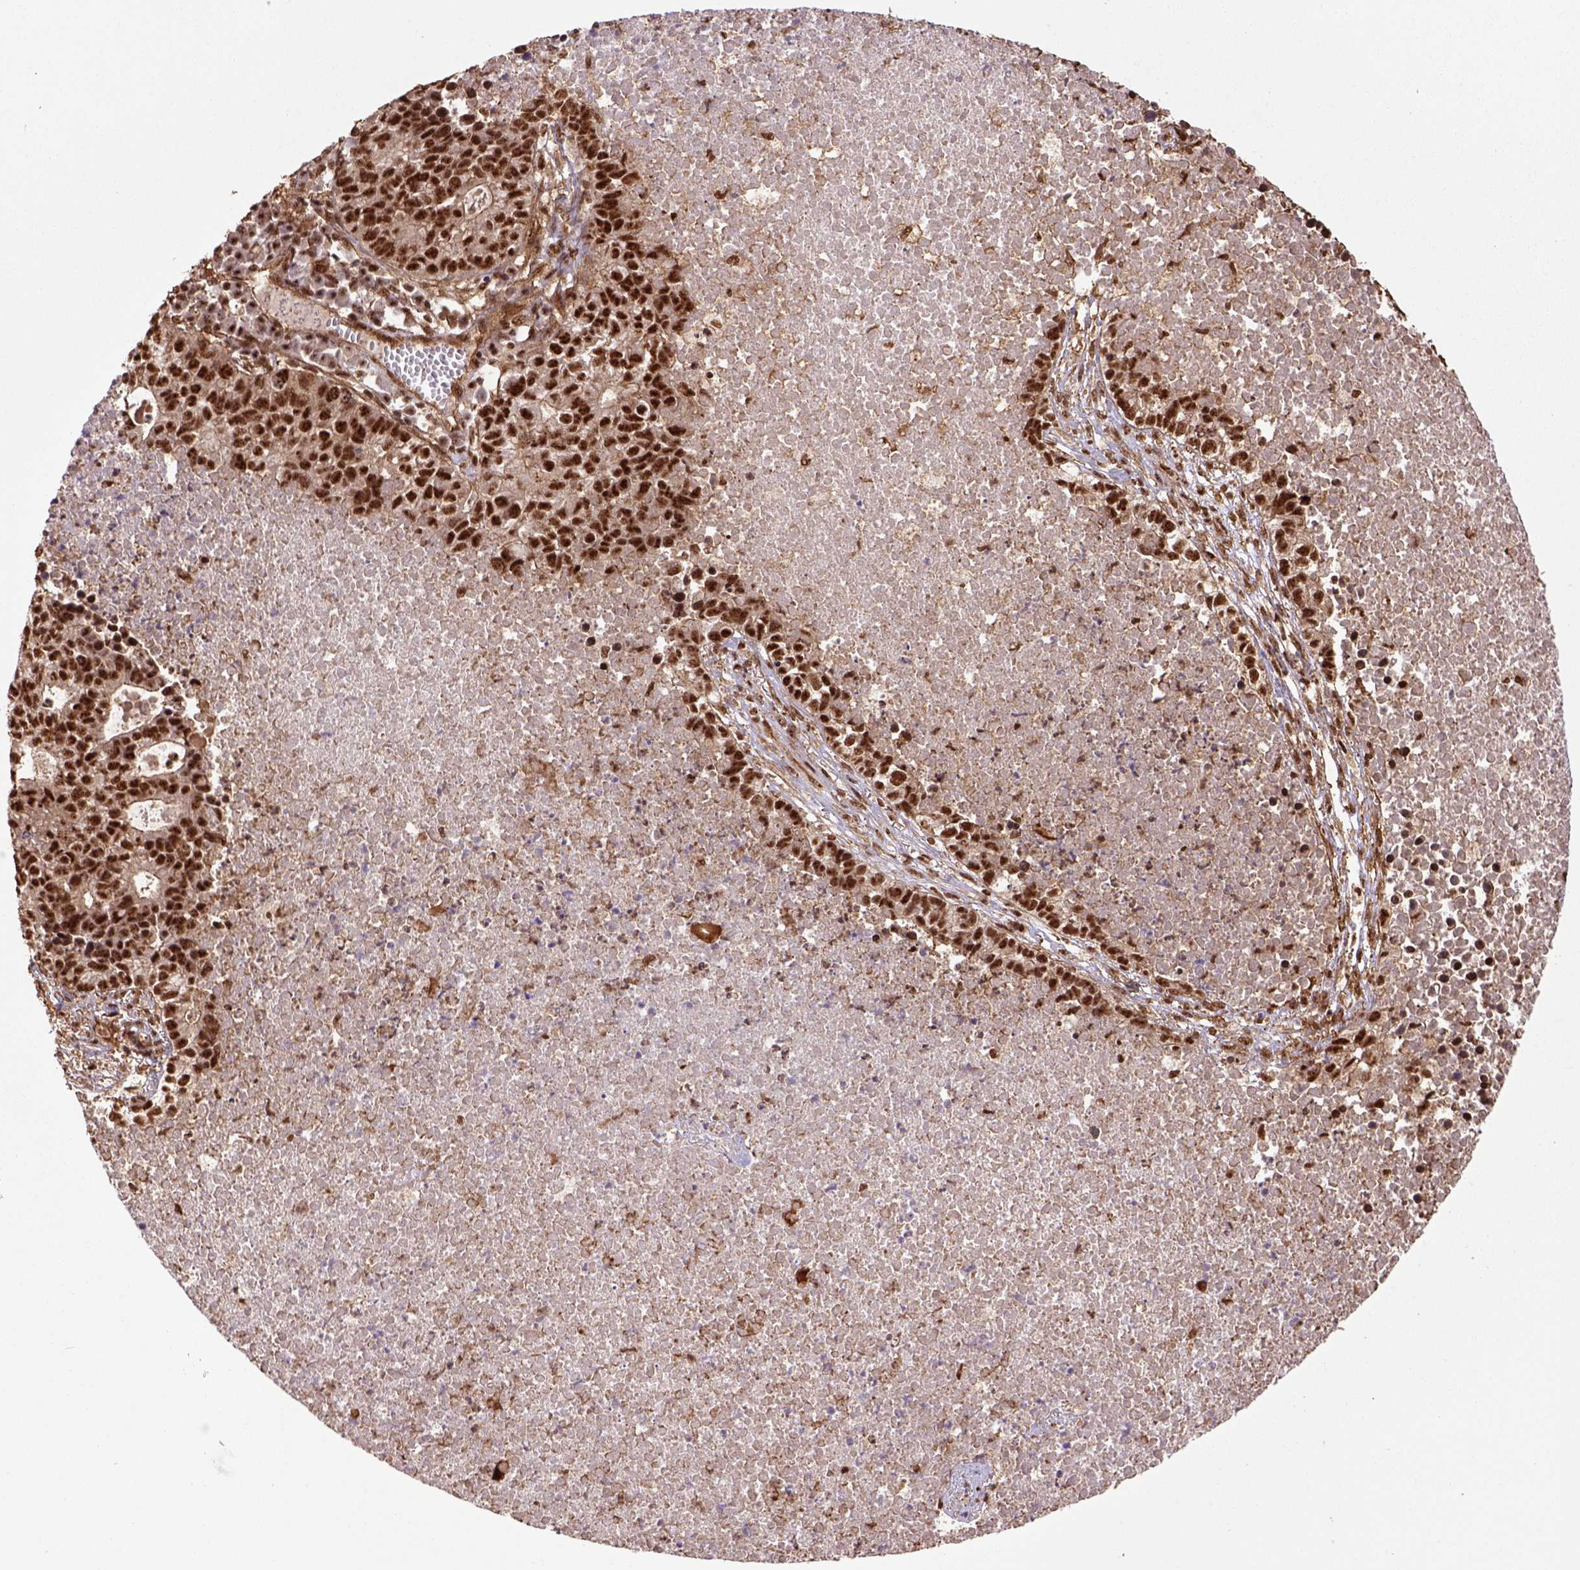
{"staining": {"intensity": "strong", "quantity": ">75%", "location": "nuclear"}, "tissue": "lung cancer", "cell_type": "Tumor cells", "image_type": "cancer", "snomed": [{"axis": "morphology", "description": "Adenocarcinoma, NOS"}, {"axis": "topography", "description": "Lung"}], "caption": "This histopathology image demonstrates immunohistochemistry staining of lung cancer, with high strong nuclear positivity in about >75% of tumor cells.", "gene": "PPIG", "patient": {"sex": "male", "age": 57}}